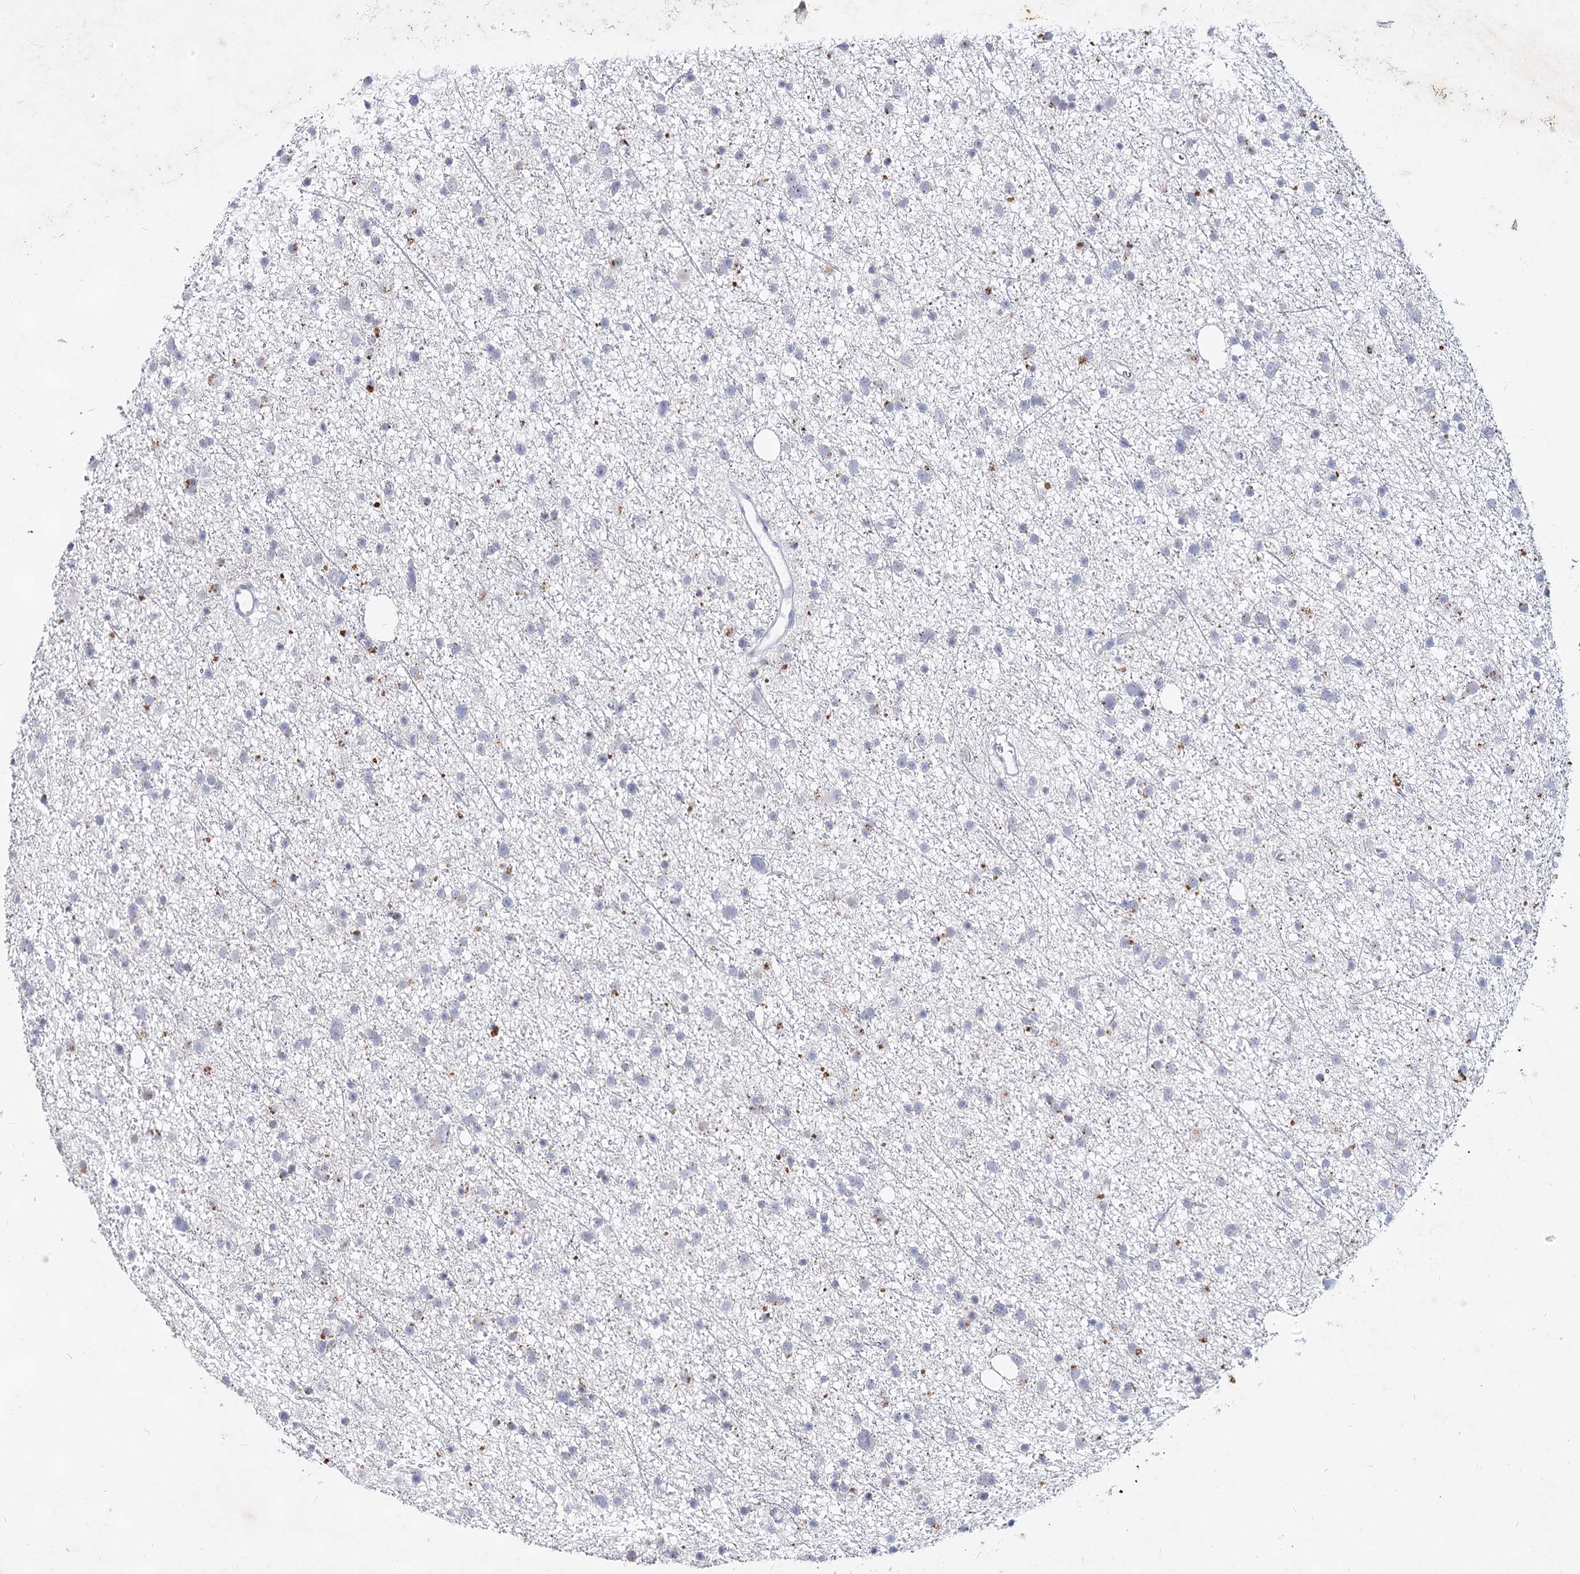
{"staining": {"intensity": "negative", "quantity": "none", "location": "none"}, "tissue": "glioma", "cell_type": "Tumor cells", "image_type": "cancer", "snomed": [{"axis": "morphology", "description": "Glioma, malignant, Low grade"}, {"axis": "topography", "description": "Cerebral cortex"}], "caption": "DAB immunohistochemical staining of human malignant low-grade glioma shows no significant staining in tumor cells.", "gene": "CCDC73", "patient": {"sex": "female", "age": 39}}